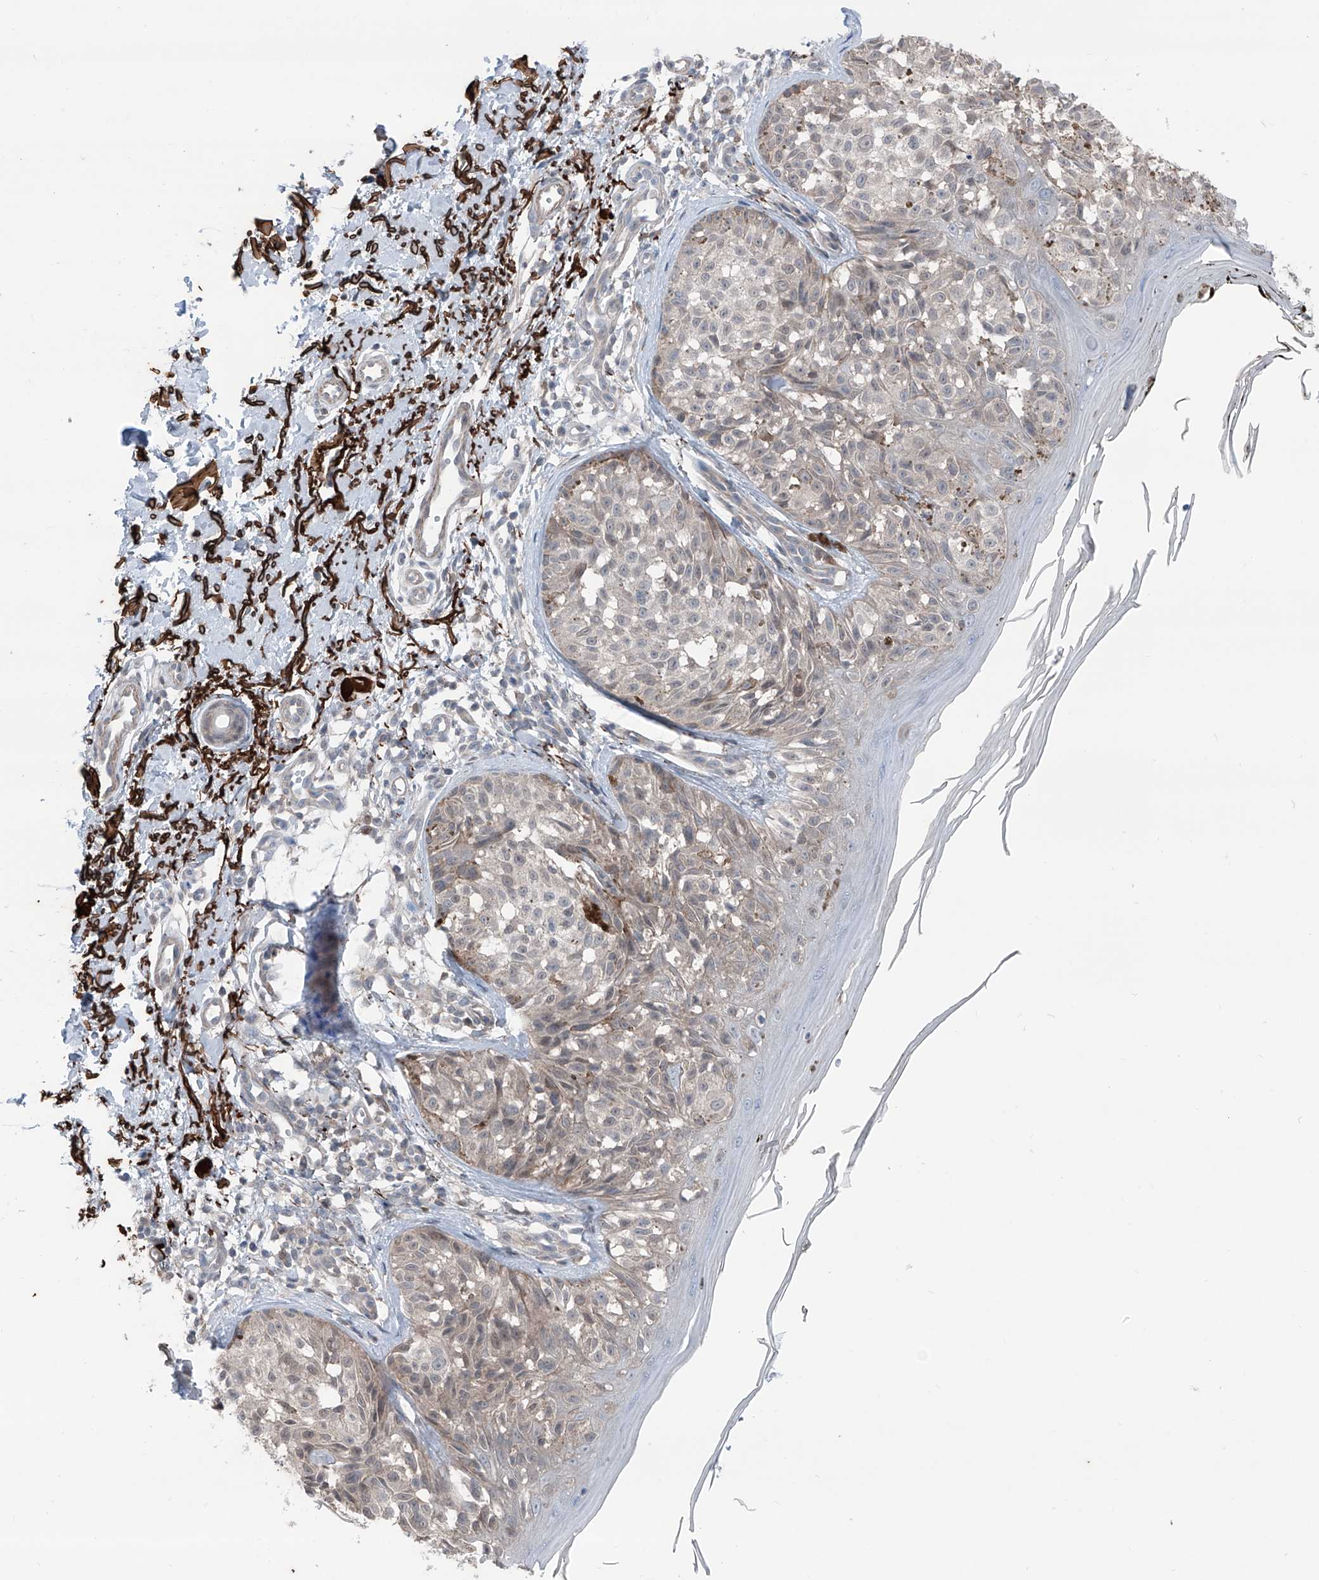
{"staining": {"intensity": "negative", "quantity": "none", "location": "none"}, "tissue": "melanoma", "cell_type": "Tumor cells", "image_type": "cancer", "snomed": [{"axis": "morphology", "description": "Malignant melanoma, NOS"}, {"axis": "topography", "description": "Skin"}], "caption": "Image shows no protein expression in tumor cells of melanoma tissue.", "gene": "HSPB11", "patient": {"sex": "female", "age": 50}}